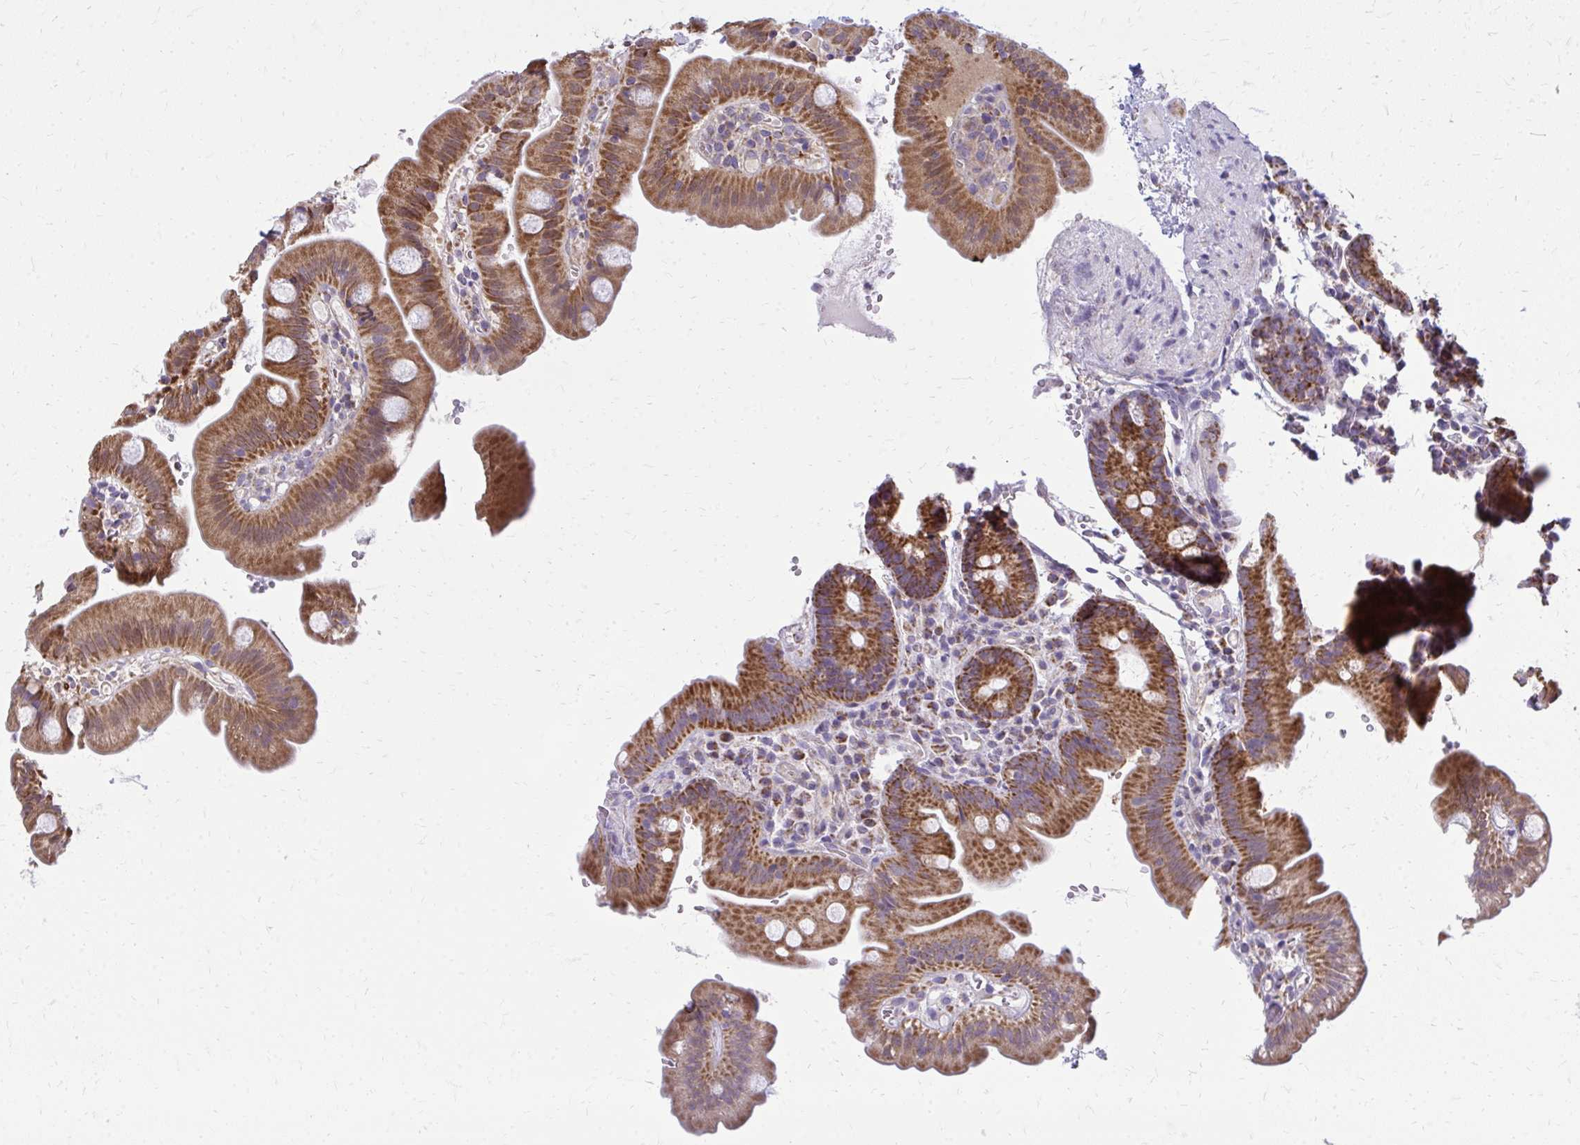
{"staining": {"intensity": "strong", "quantity": ">75%", "location": "cytoplasmic/membranous"}, "tissue": "small intestine", "cell_type": "Glandular cells", "image_type": "normal", "snomed": [{"axis": "morphology", "description": "Normal tissue, NOS"}, {"axis": "topography", "description": "Small intestine"}], "caption": "About >75% of glandular cells in benign small intestine show strong cytoplasmic/membranous protein expression as visualized by brown immunohistochemical staining.", "gene": "IFIT1", "patient": {"sex": "female", "age": 68}}